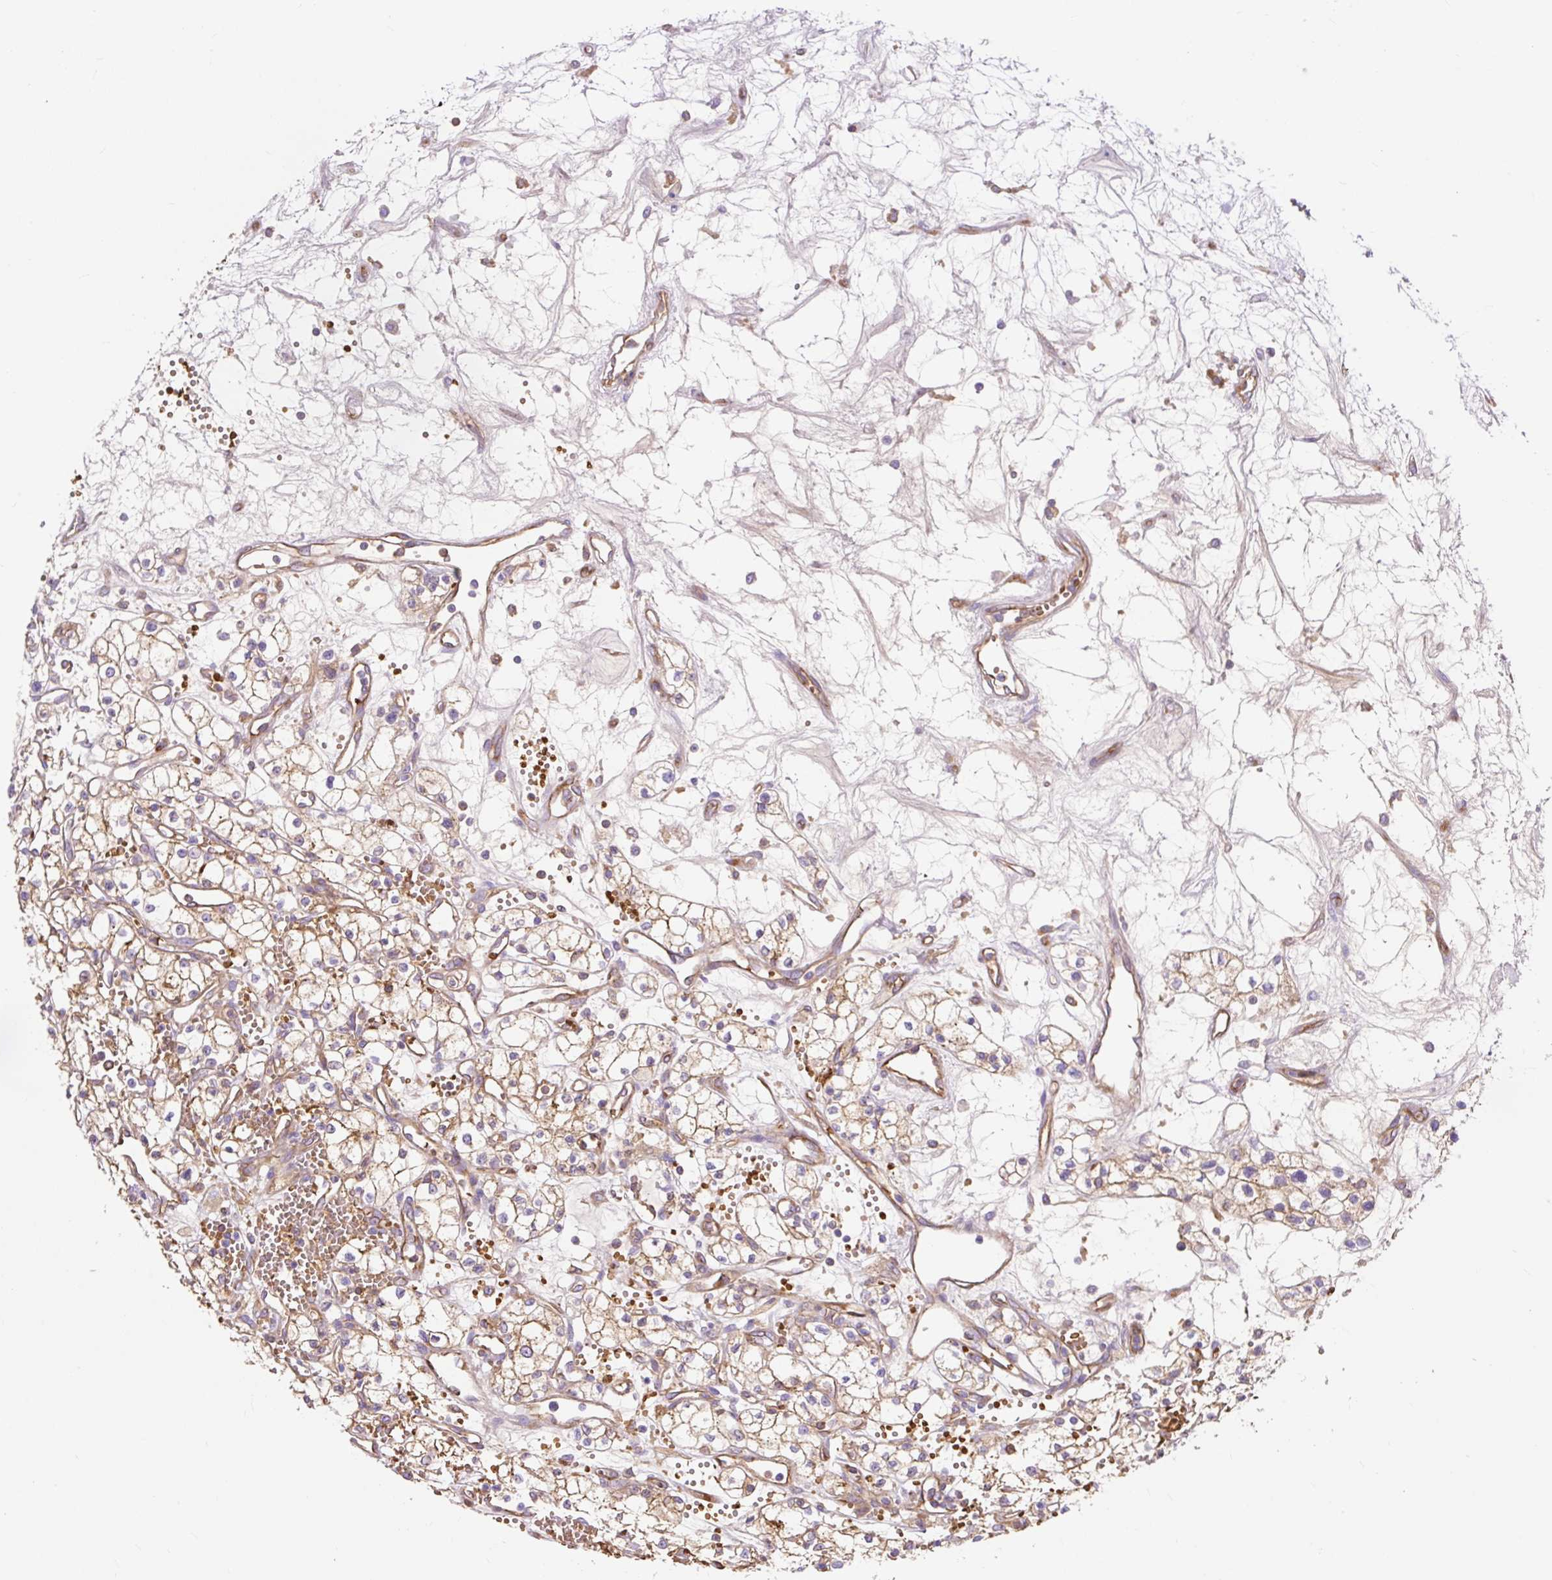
{"staining": {"intensity": "weak", "quantity": "25%-75%", "location": "cytoplasmic/membranous"}, "tissue": "renal cancer", "cell_type": "Tumor cells", "image_type": "cancer", "snomed": [{"axis": "morphology", "description": "Adenocarcinoma, NOS"}, {"axis": "topography", "description": "Kidney"}], "caption": "Immunohistochemistry micrograph of renal cancer (adenocarcinoma) stained for a protein (brown), which shows low levels of weak cytoplasmic/membranous positivity in about 25%-75% of tumor cells.", "gene": "HIP1R", "patient": {"sex": "male", "age": 59}}